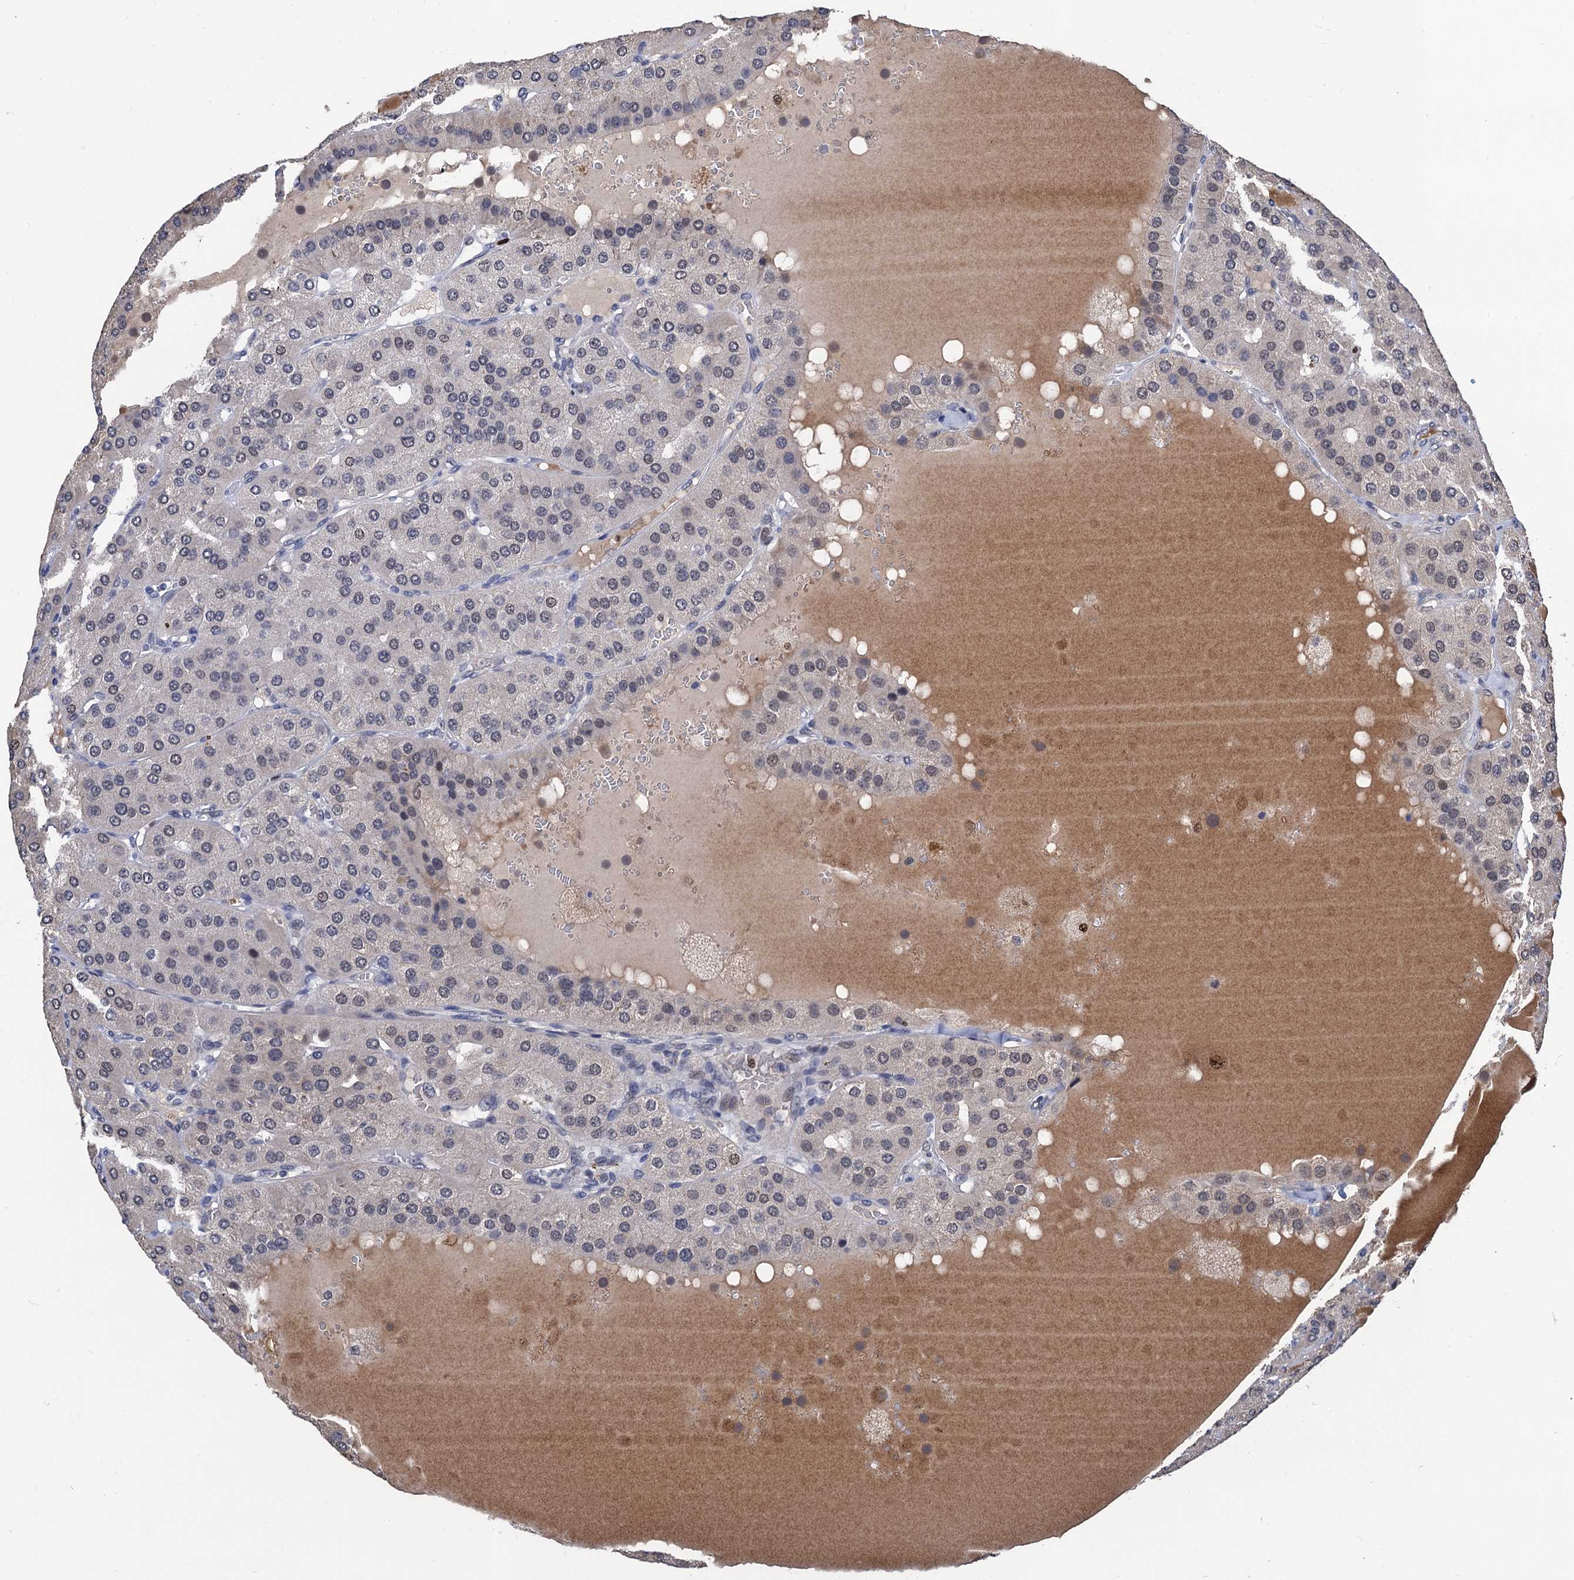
{"staining": {"intensity": "negative", "quantity": "none", "location": "none"}, "tissue": "parathyroid gland", "cell_type": "Glandular cells", "image_type": "normal", "snomed": [{"axis": "morphology", "description": "Normal tissue, NOS"}, {"axis": "morphology", "description": "Adenoma, NOS"}, {"axis": "topography", "description": "Parathyroid gland"}], "caption": "Histopathology image shows no significant protein expression in glandular cells of unremarkable parathyroid gland. (Brightfield microscopy of DAB (3,3'-diaminobenzidine) IHC at high magnification).", "gene": "TSEN34", "patient": {"sex": "female", "age": 86}}